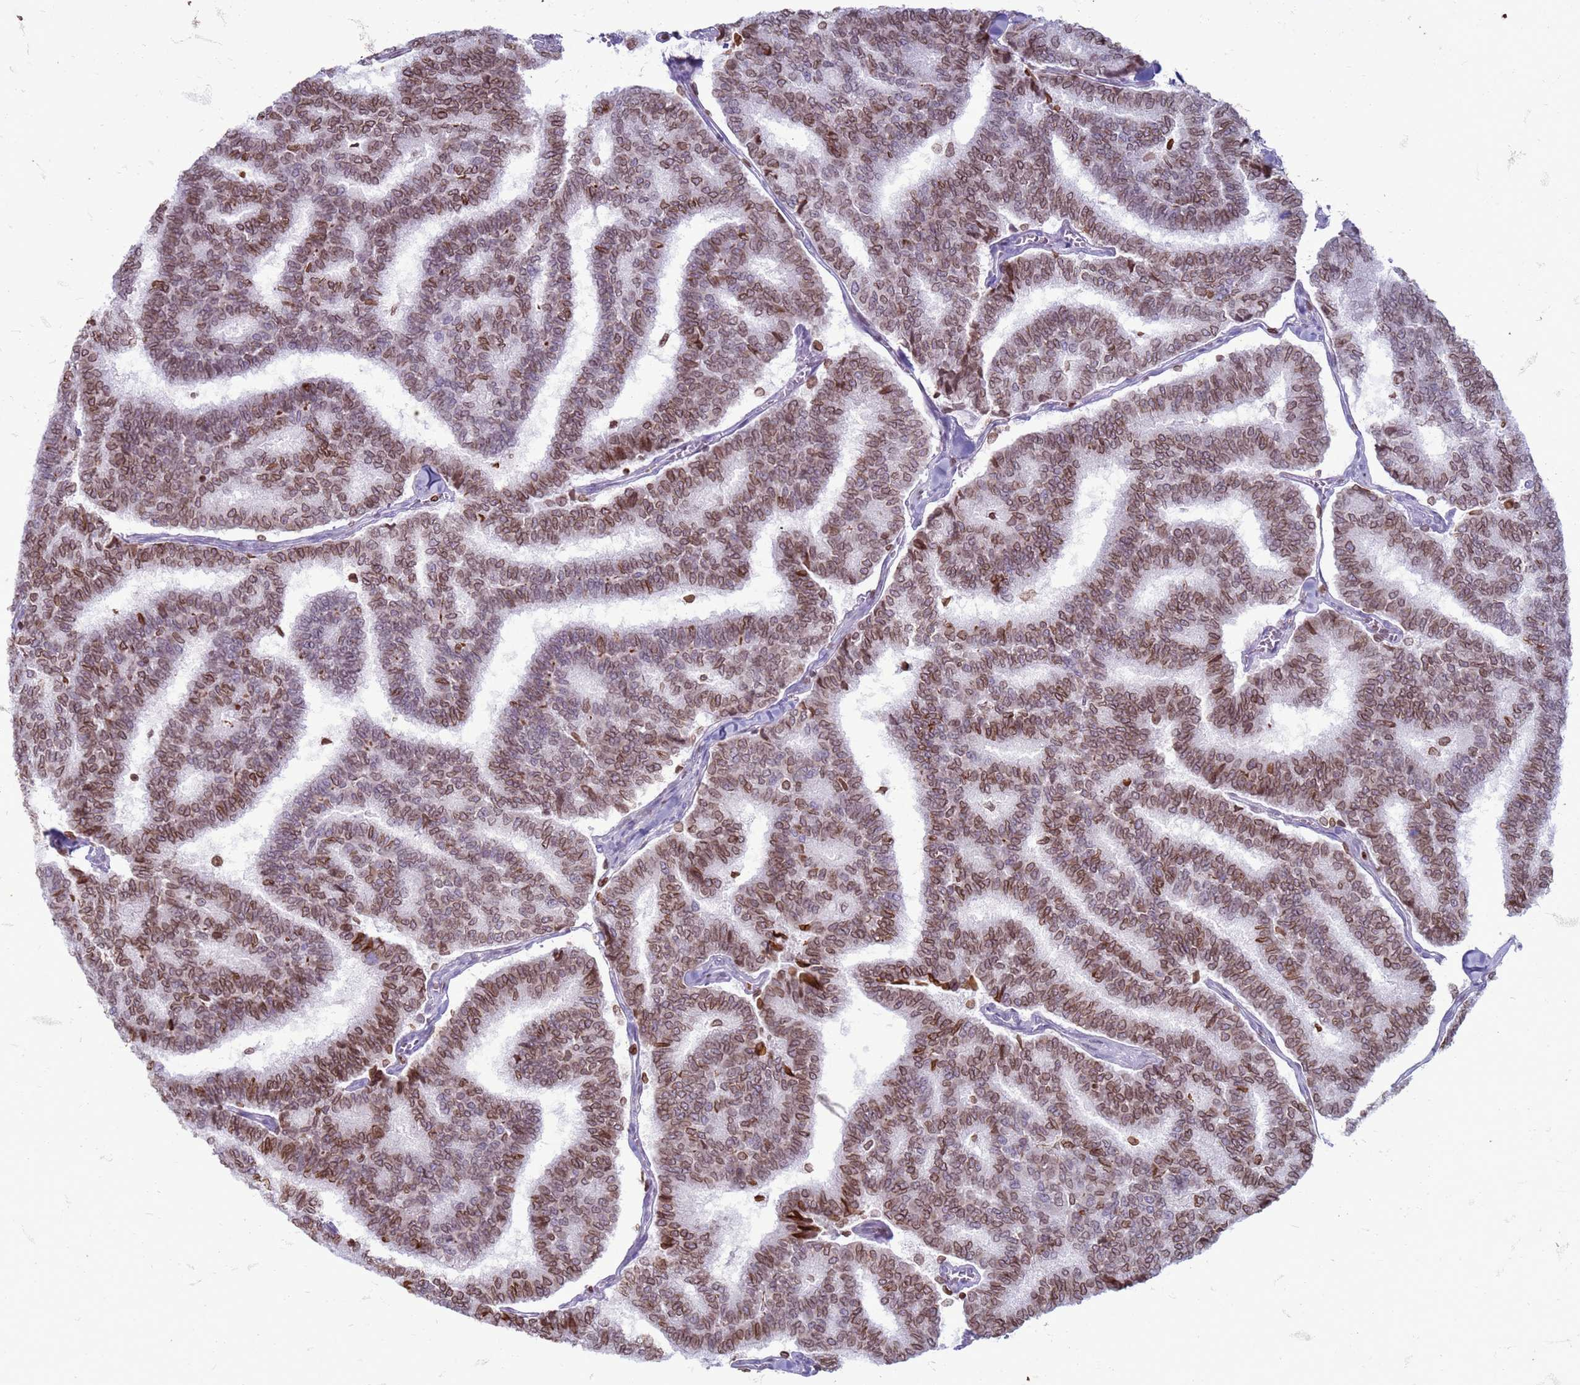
{"staining": {"intensity": "moderate", "quantity": ">75%", "location": "cytoplasmic/membranous,nuclear"}, "tissue": "thyroid cancer", "cell_type": "Tumor cells", "image_type": "cancer", "snomed": [{"axis": "morphology", "description": "Papillary adenocarcinoma, NOS"}, {"axis": "topography", "description": "Thyroid gland"}], "caption": "Moderate cytoplasmic/membranous and nuclear positivity for a protein is identified in approximately >75% of tumor cells of thyroid papillary adenocarcinoma using immunohistochemistry (IHC).", "gene": "METTL25B", "patient": {"sex": "female", "age": 35}}